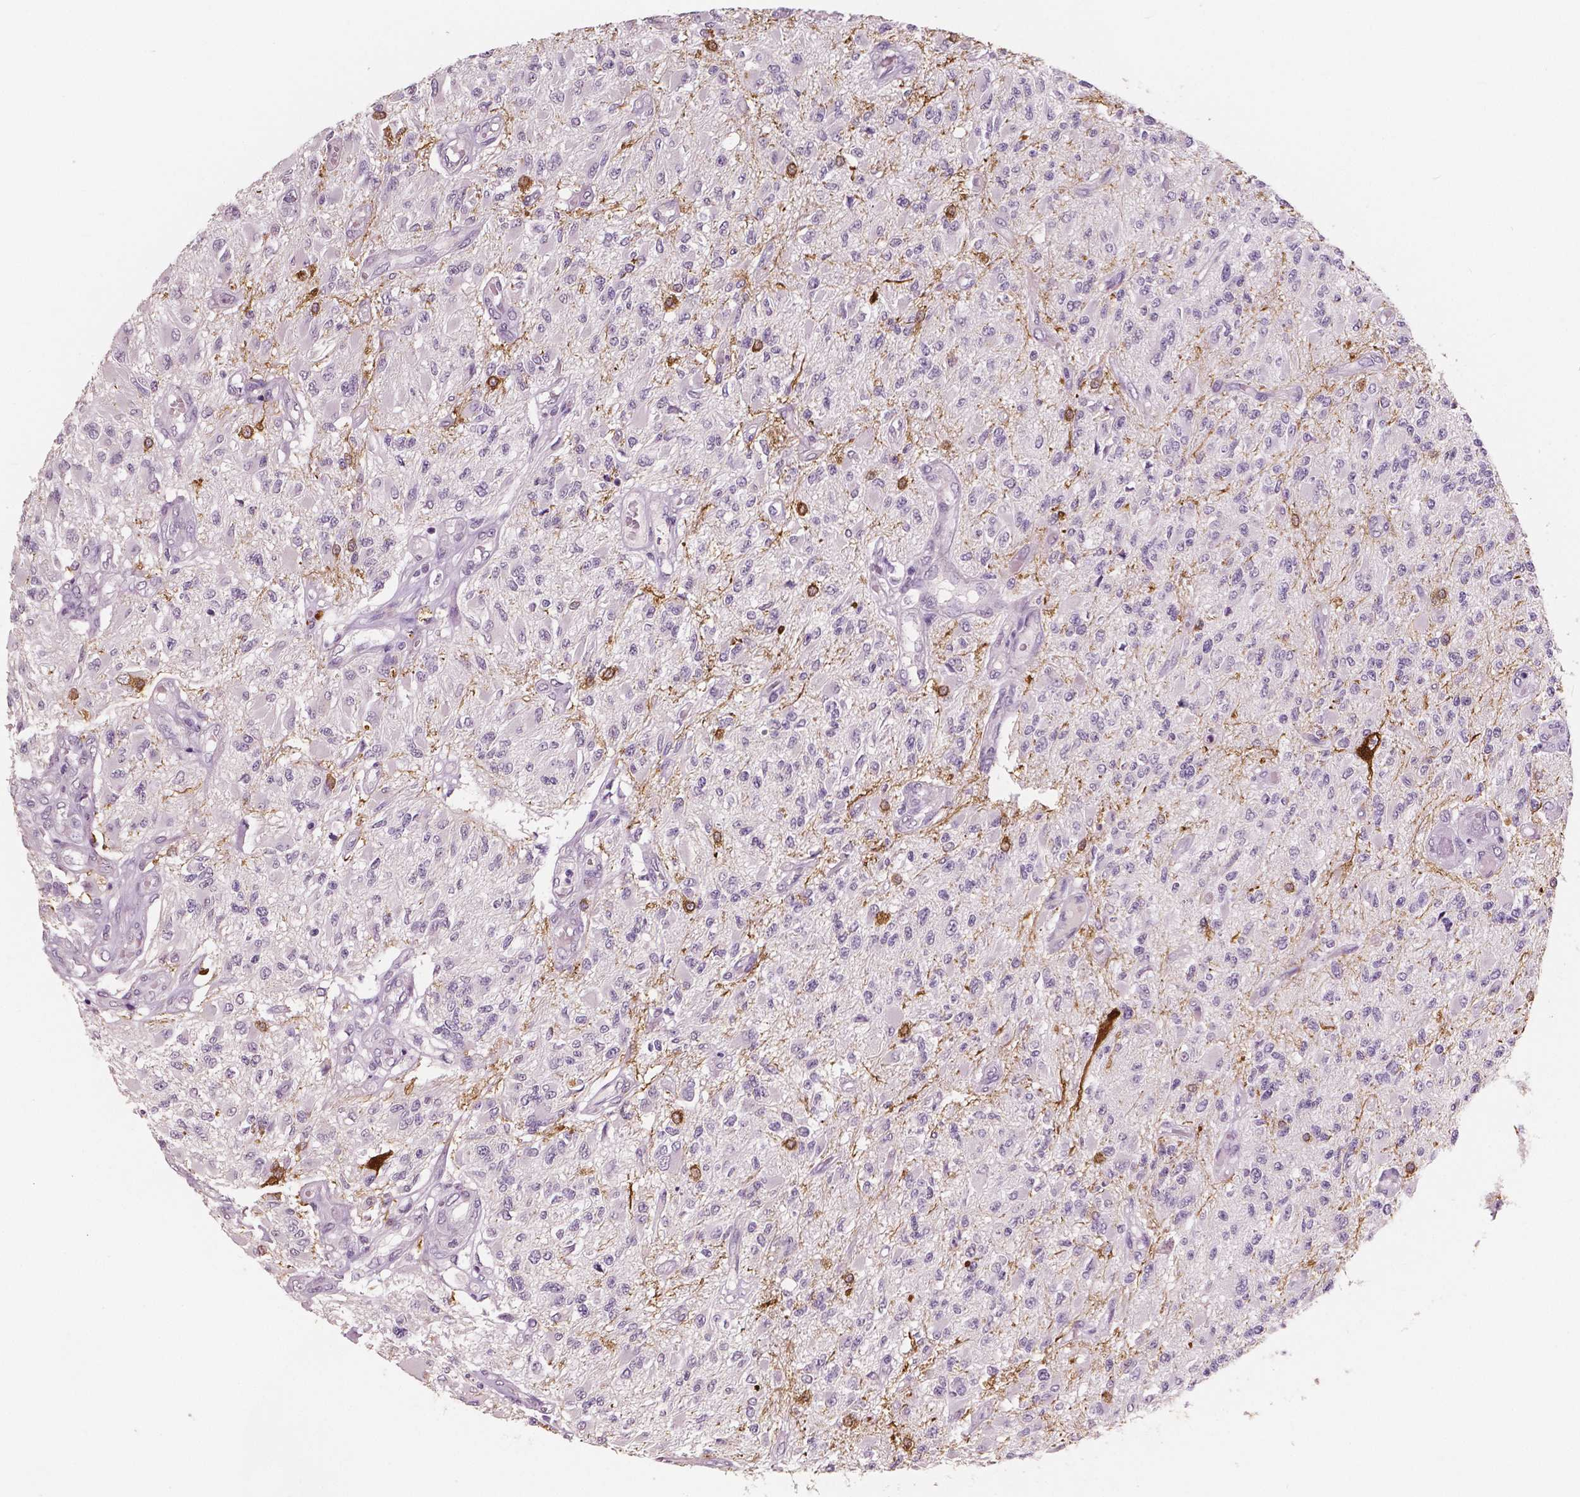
{"staining": {"intensity": "negative", "quantity": "none", "location": "none"}, "tissue": "glioma", "cell_type": "Tumor cells", "image_type": "cancer", "snomed": [{"axis": "morphology", "description": "Glioma, malignant, High grade"}, {"axis": "topography", "description": "Brain"}], "caption": "Immunohistochemistry (IHC) image of neoplastic tissue: human high-grade glioma (malignant) stained with DAB (3,3'-diaminobenzidine) exhibits no significant protein expression in tumor cells.", "gene": "NECAB1", "patient": {"sex": "female", "age": 63}}